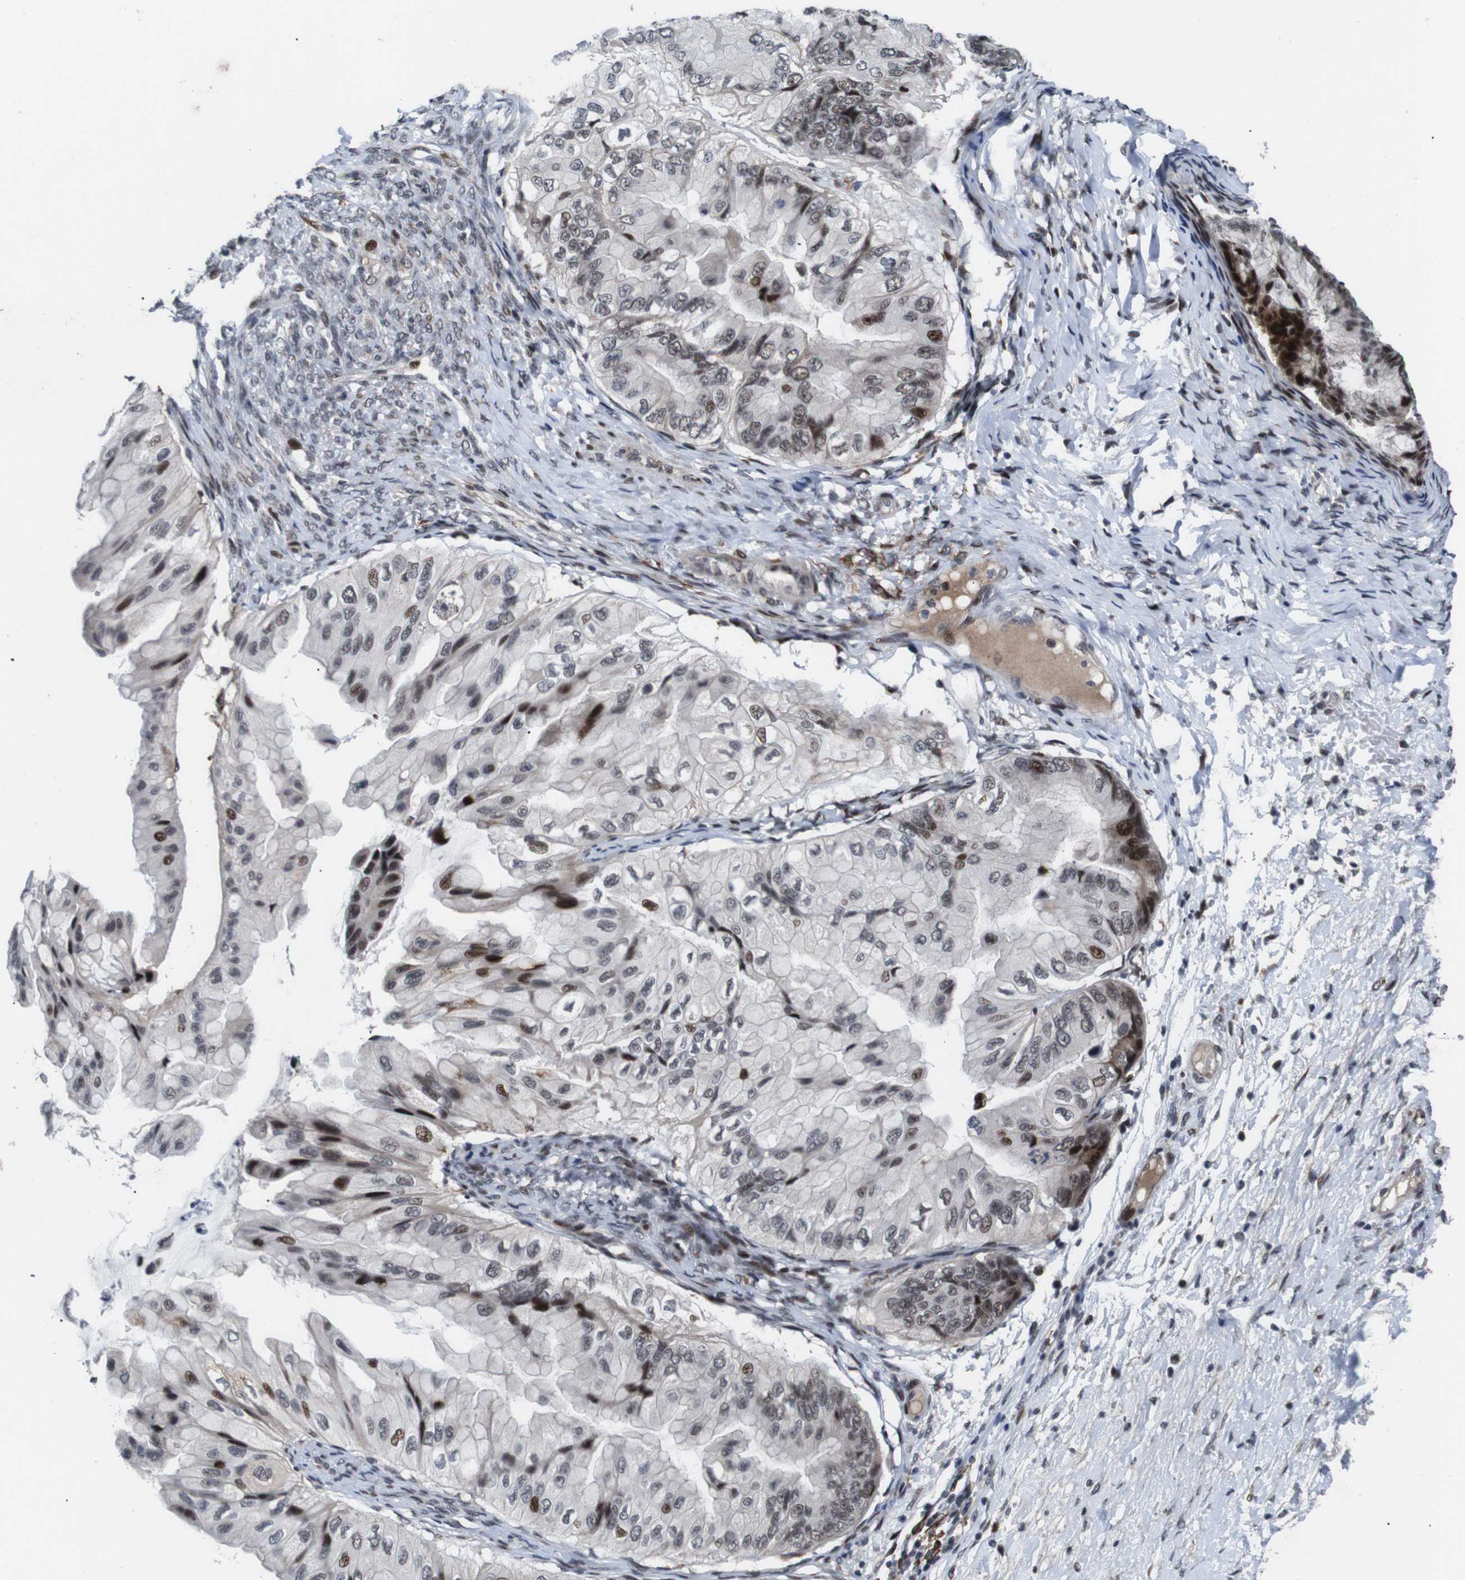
{"staining": {"intensity": "strong", "quantity": ">75%", "location": "cytoplasmic/membranous,nuclear"}, "tissue": "ovarian cancer", "cell_type": "Tumor cells", "image_type": "cancer", "snomed": [{"axis": "morphology", "description": "Cystadenocarcinoma, mucinous, NOS"}, {"axis": "topography", "description": "Ovary"}], "caption": "A brown stain labels strong cytoplasmic/membranous and nuclear staining of a protein in human mucinous cystadenocarcinoma (ovarian) tumor cells. (DAB (3,3'-diaminobenzidine) IHC with brightfield microscopy, high magnification).", "gene": "EIF4G1", "patient": {"sex": "female", "age": 61}}